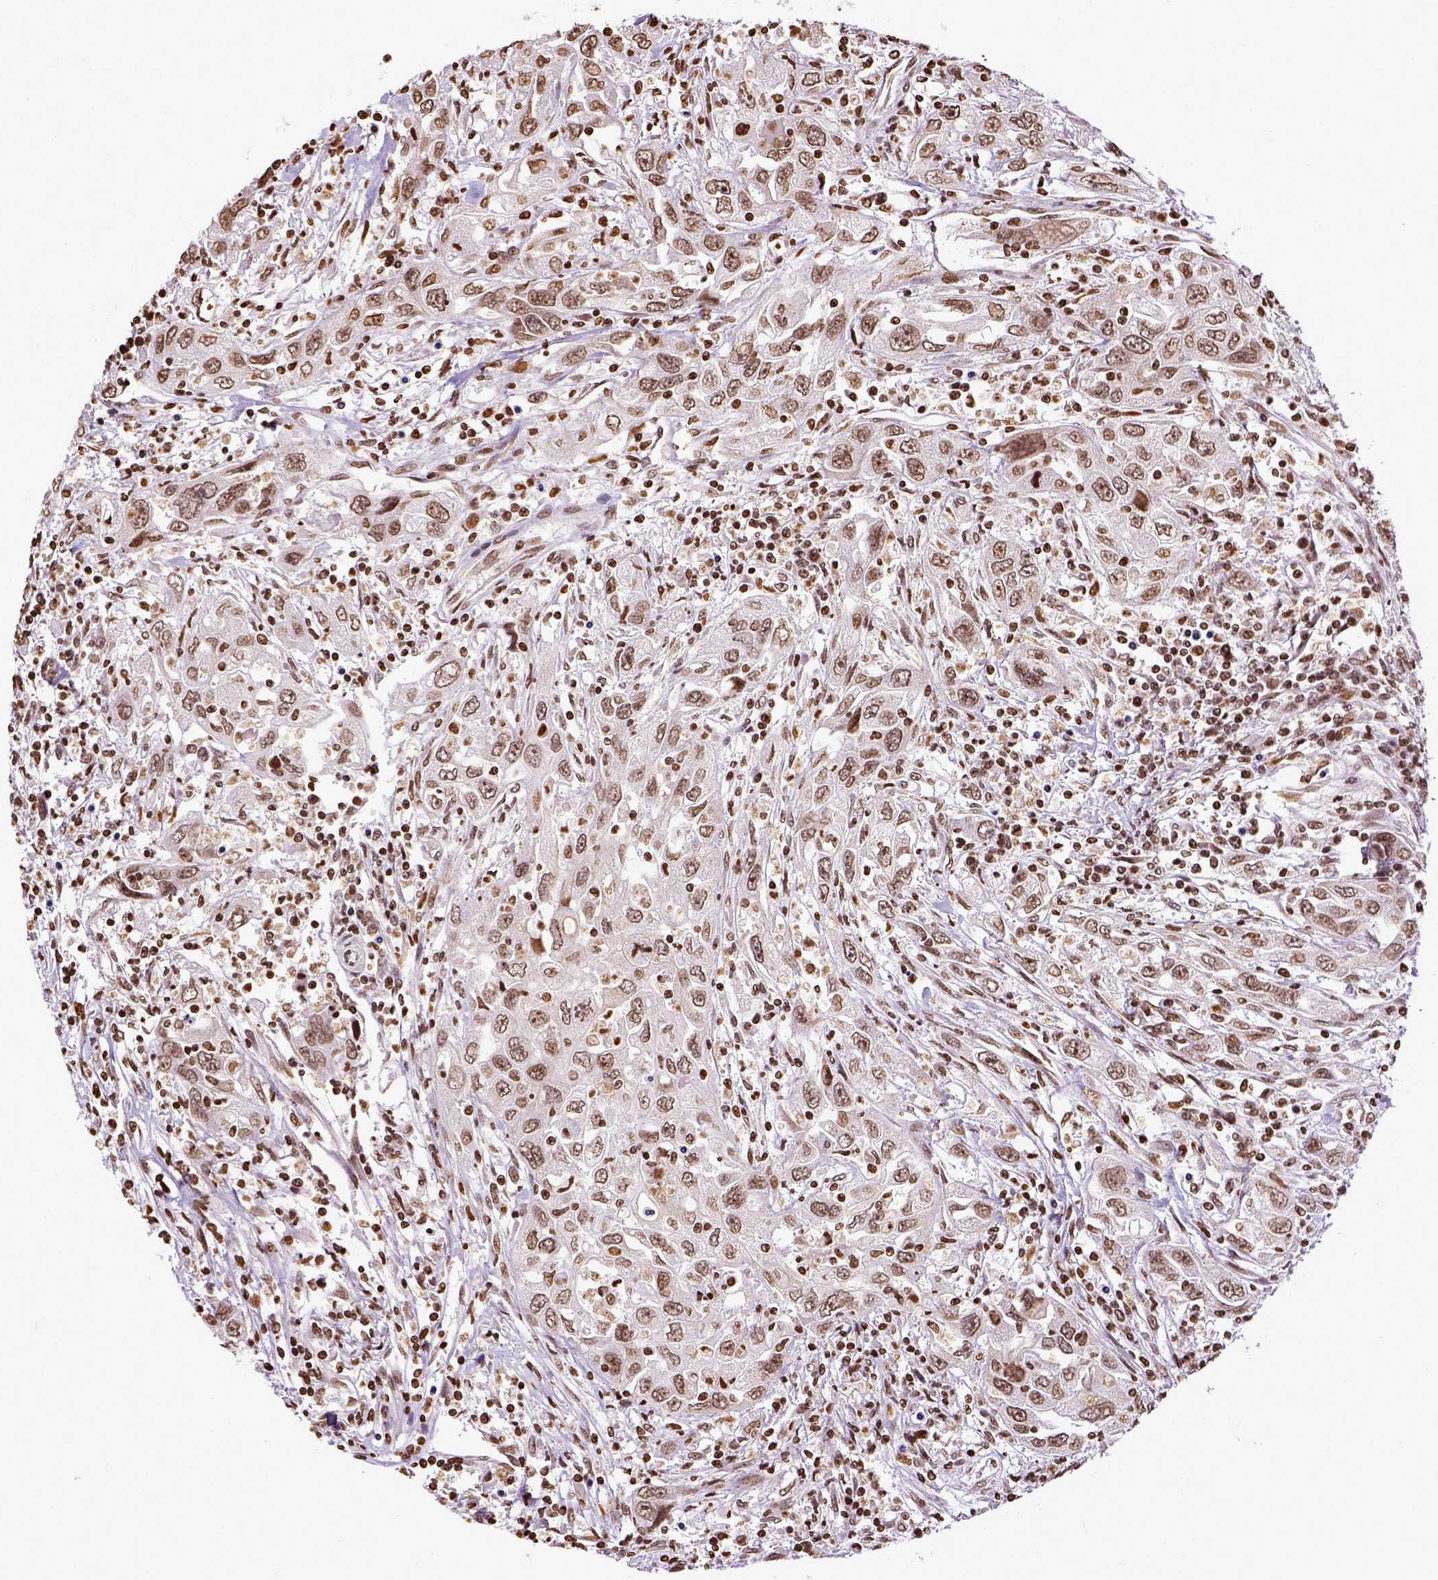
{"staining": {"intensity": "moderate", "quantity": ">75%", "location": "nuclear"}, "tissue": "urothelial cancer", "cell_type": "Tumor cells", "image_type": "cancer", "snomed": [{"axis": "morphology", "description": "Urothelial carcinoma, High grade"}, {"axis": "topography", "description": "Urinary bladder"}], "caption": "Urothelial carcinoma (high-grade) tissue demonstrates moderate nuclear expression in approximately >75% of tumor cells, visualized by immunohistochemistry.", "gene": "ZNF75D", "patient": {"sex": "male", "age": 76}}